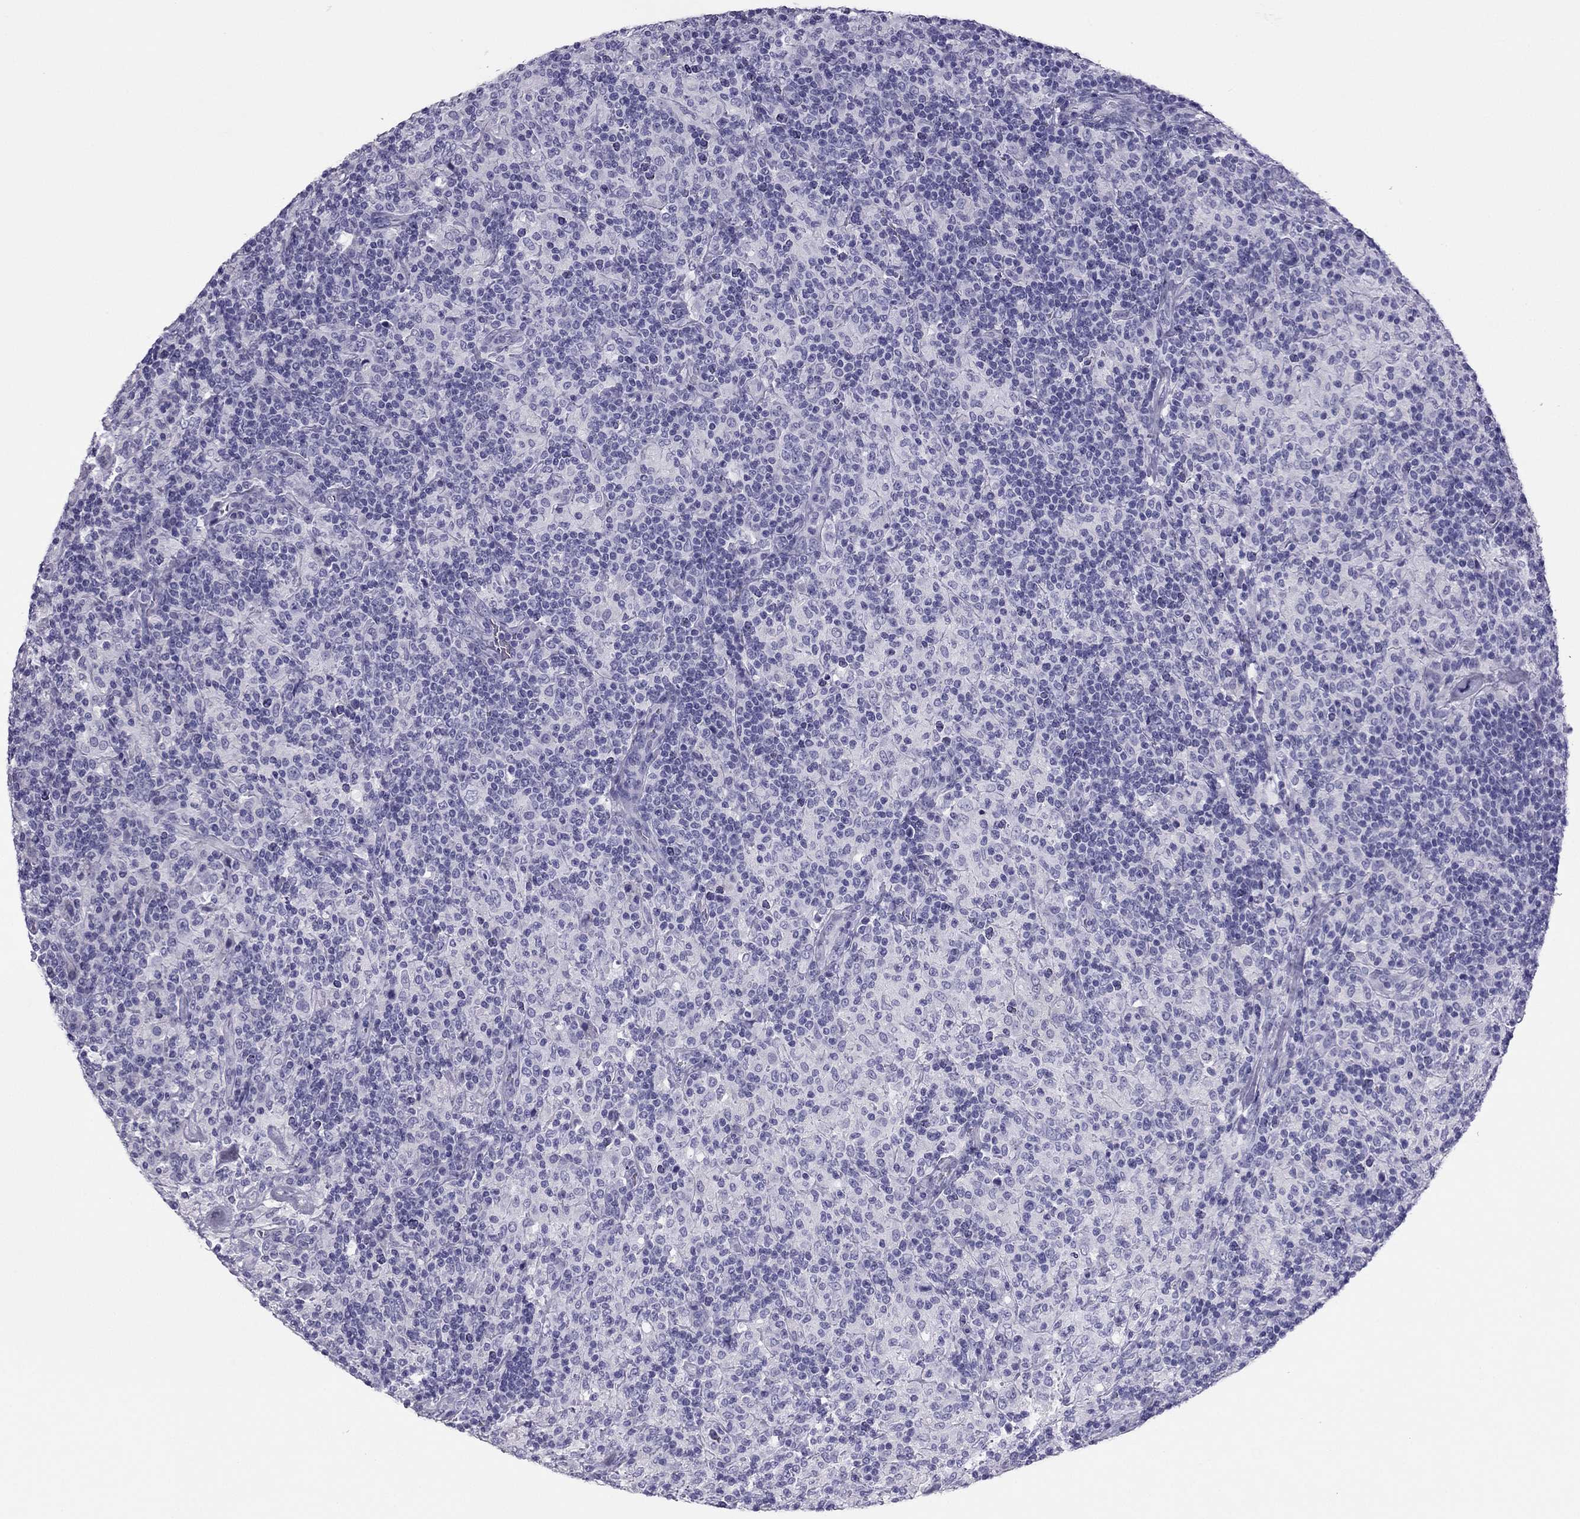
{"staining": {"intensity": "negative", "quantity": "none", "location": "none"}, "tissue": "lymphoma", "cell_type": "Tumor cells", "image_type": "cancer", "snomed": [{"axis": "morphology", "description": "Hodgkin's disease, NOS"}, {"axis": "topography", "description": "Lymph node"}], "caption": "Tumor cells are negative for protein expression in human Hodgkin's disease.", "gene": "PDE6A", "patient": {"sex": "male", "age": 70}}